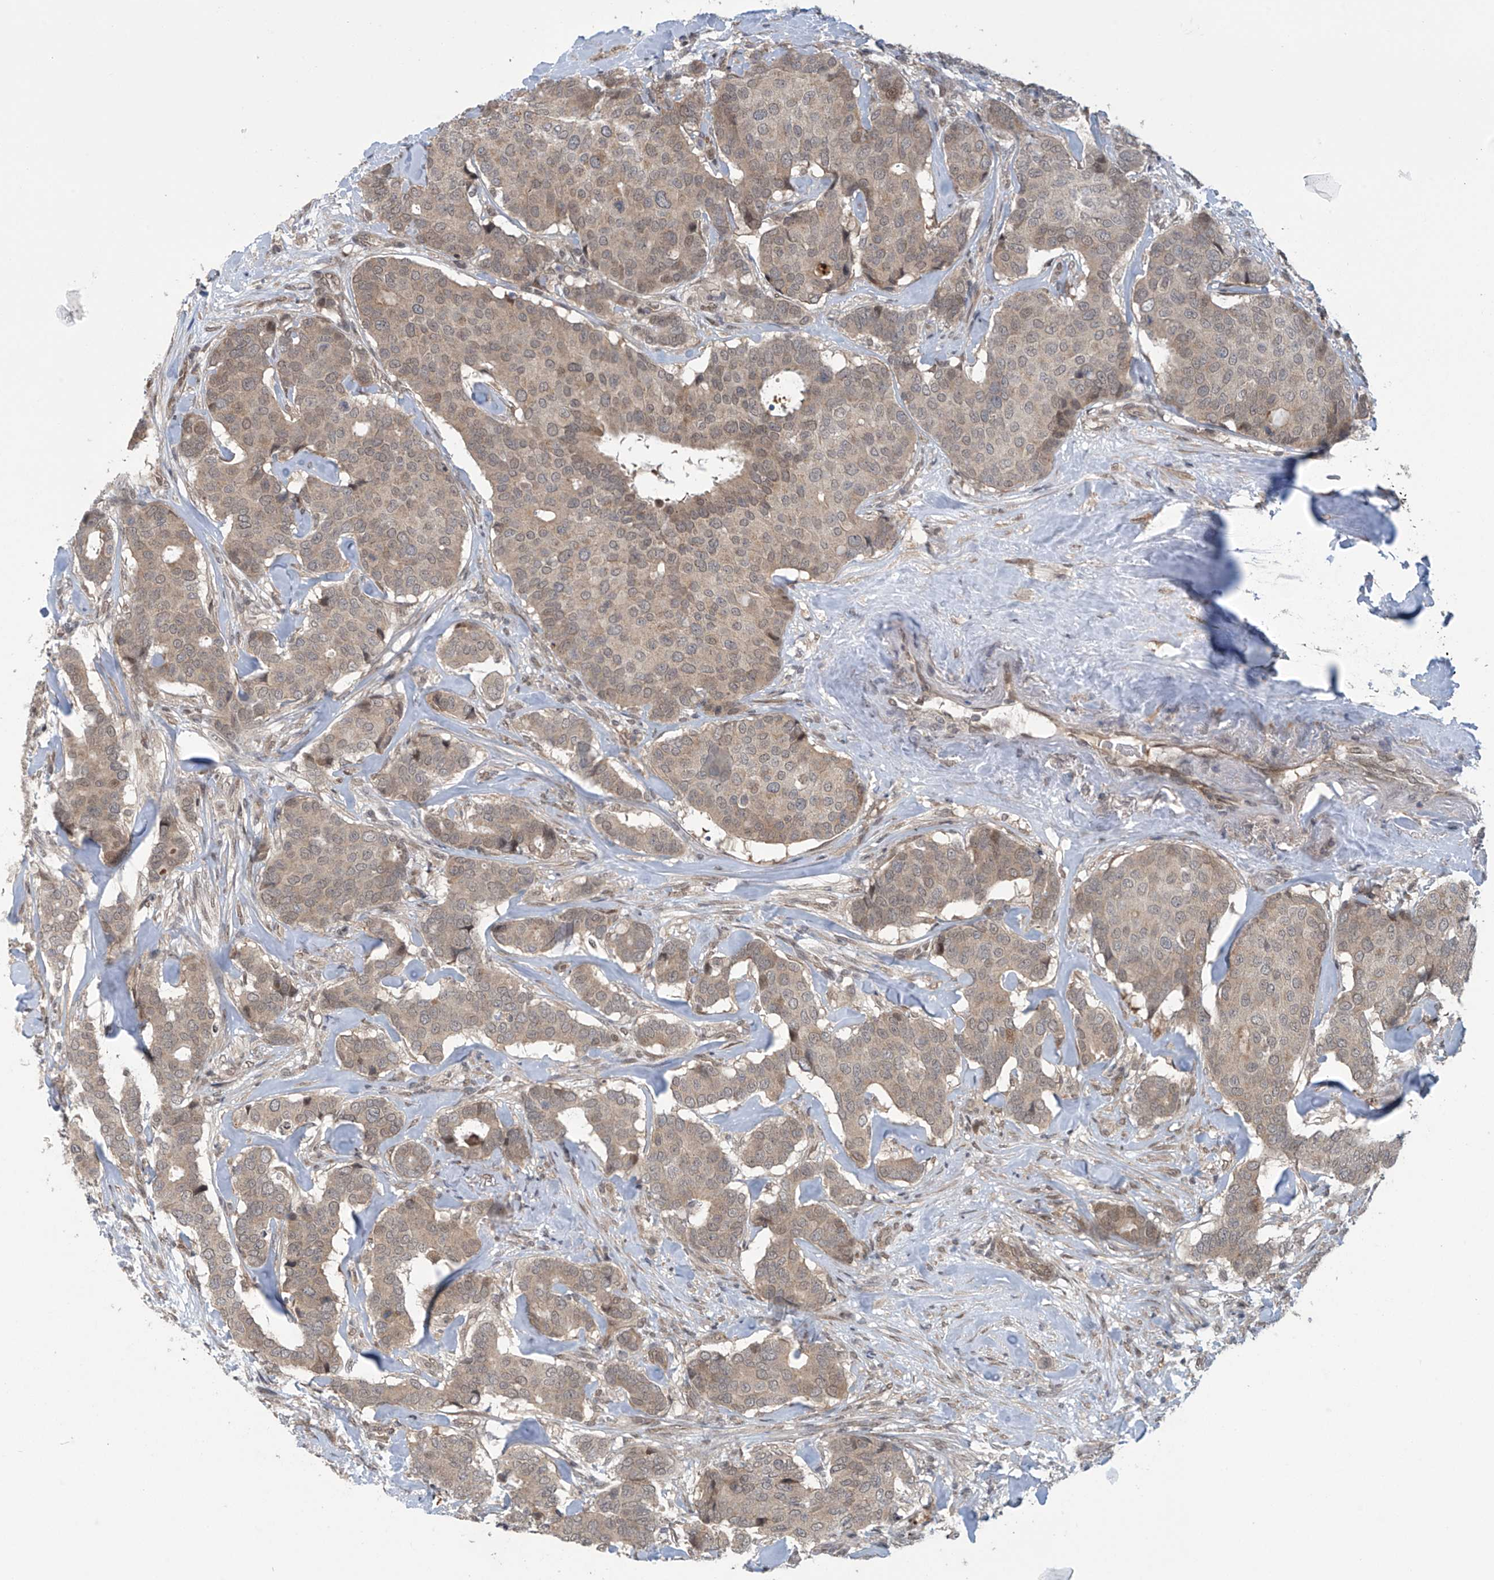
{"staining": {"intensity": "weak", "quantity": ">75%", "location": "cytoplasmic/membranous"}, "tissue": "breast cancer", "cell_type": "Tumor cells", "image_type": "cancer", "snomed": [{"axis": "morphology", "description": "Duct carcinoma"}, {"axis": "topography", "description": "Breast"}], "caption": "Immunohistochemical staining of human breast cancer exhibits low levels of weak cytoplasmic/membranous expression in approximately >75% of tumor cells. Immunohistochemistry (ihc) stains the protein in brown and the nuclei are stained blue.", "gene": "ABHD13", "patient": {"sex": "female", "age": 75}}